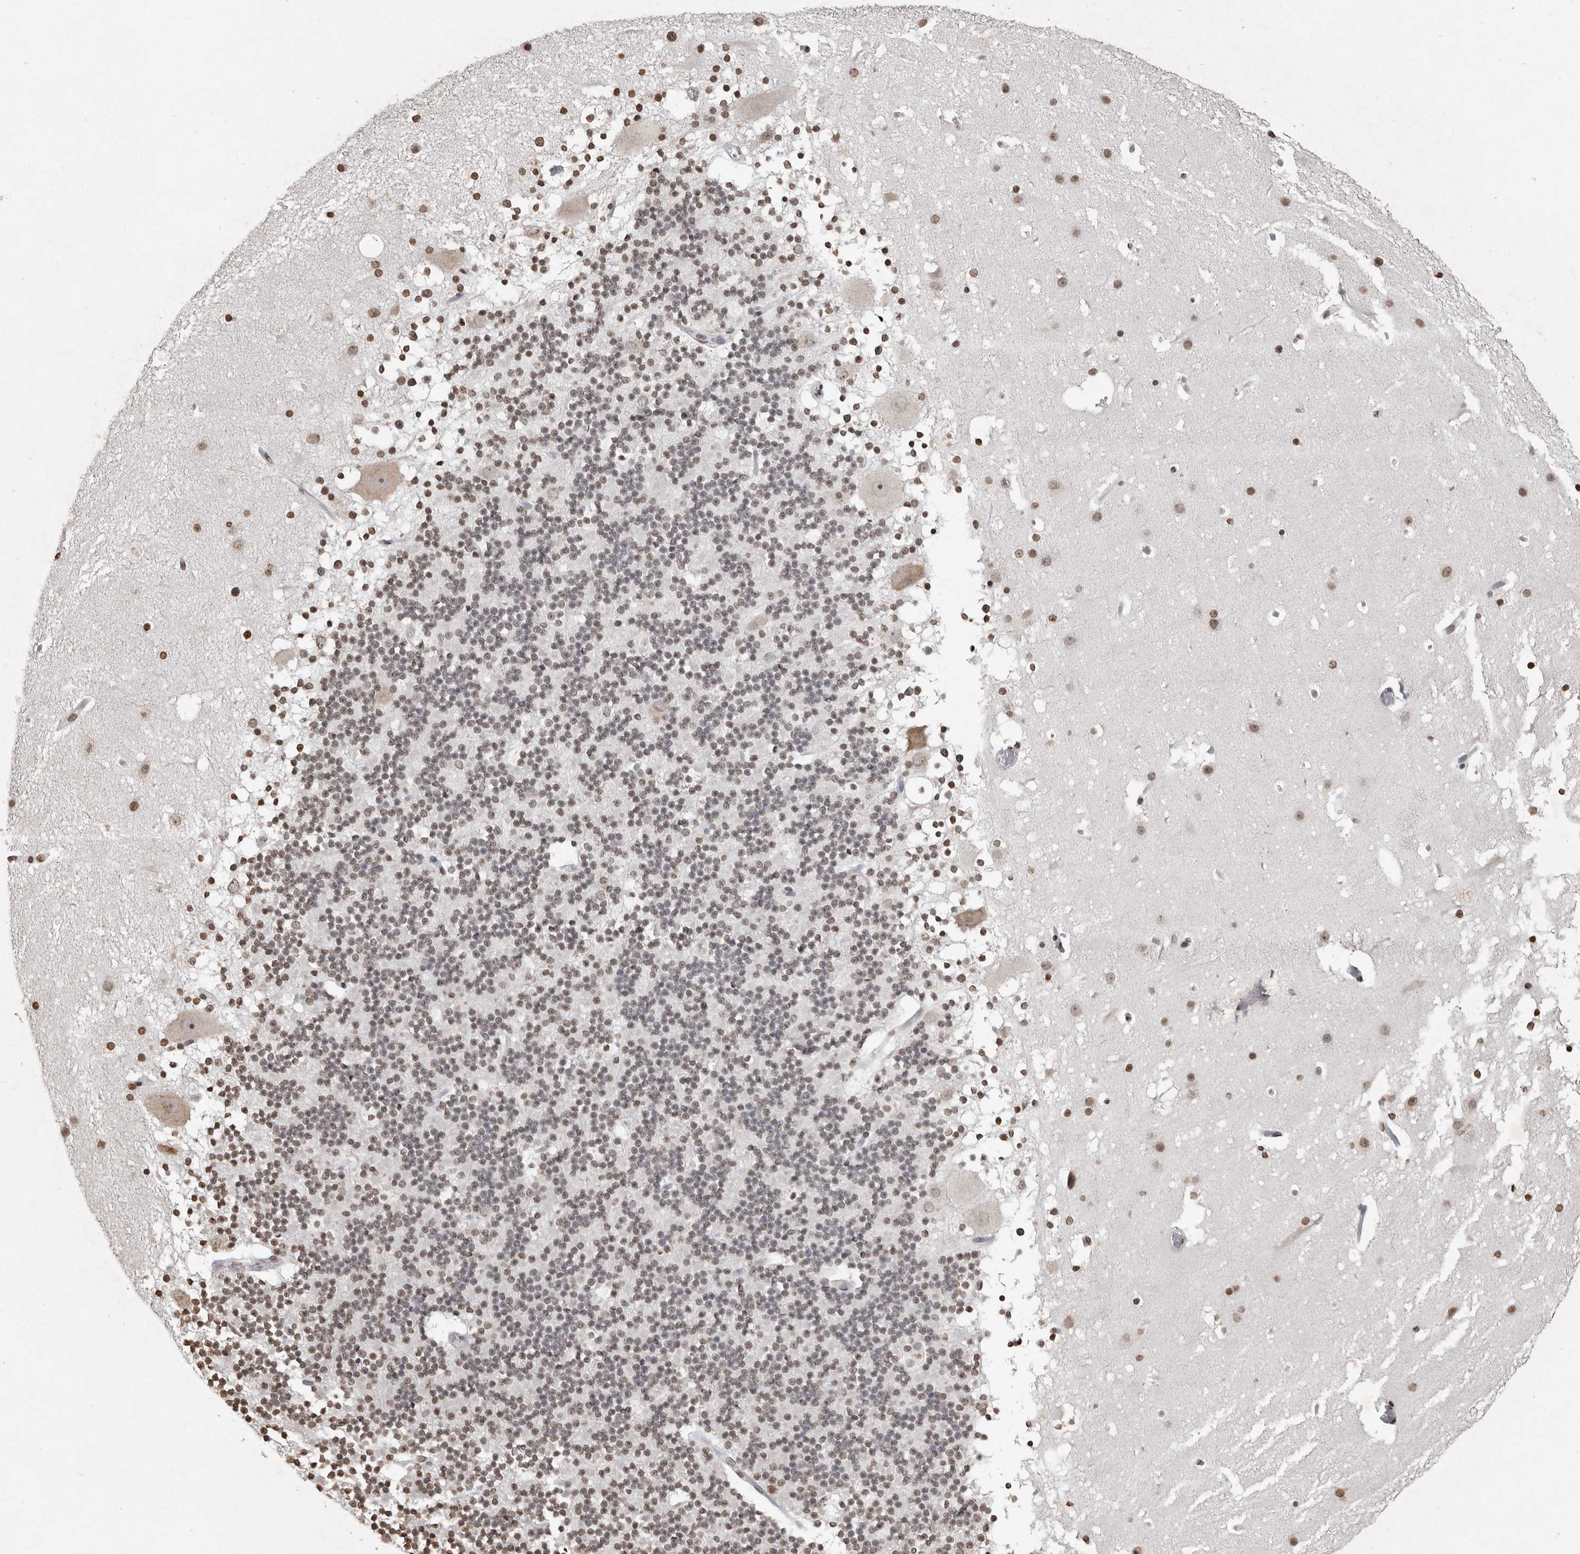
{"staining": {"intensity": "moderate", "quantity": "<25%", "location": "nuclear"}, "tissue": "cerebellum", "cell_type": "Cells in granular layer", "image_type": "normal", "snomed": [{"axis": "morphology", "description": "Normal tissue, NOS"}, {"axis": "topography", "description": "Cerebellum"}], "caption": "Protein expression by immunohistochemistry (IHC) displays moderate nuclear staining in about <25% of cells in granular layer in normal cerebellum. (DAB (3,3'-diaminobenzidine) IHC with brightfield microscopy, high magnification).", "gene": "WDR45", "patient": {"sex": "male", "age": 57}}